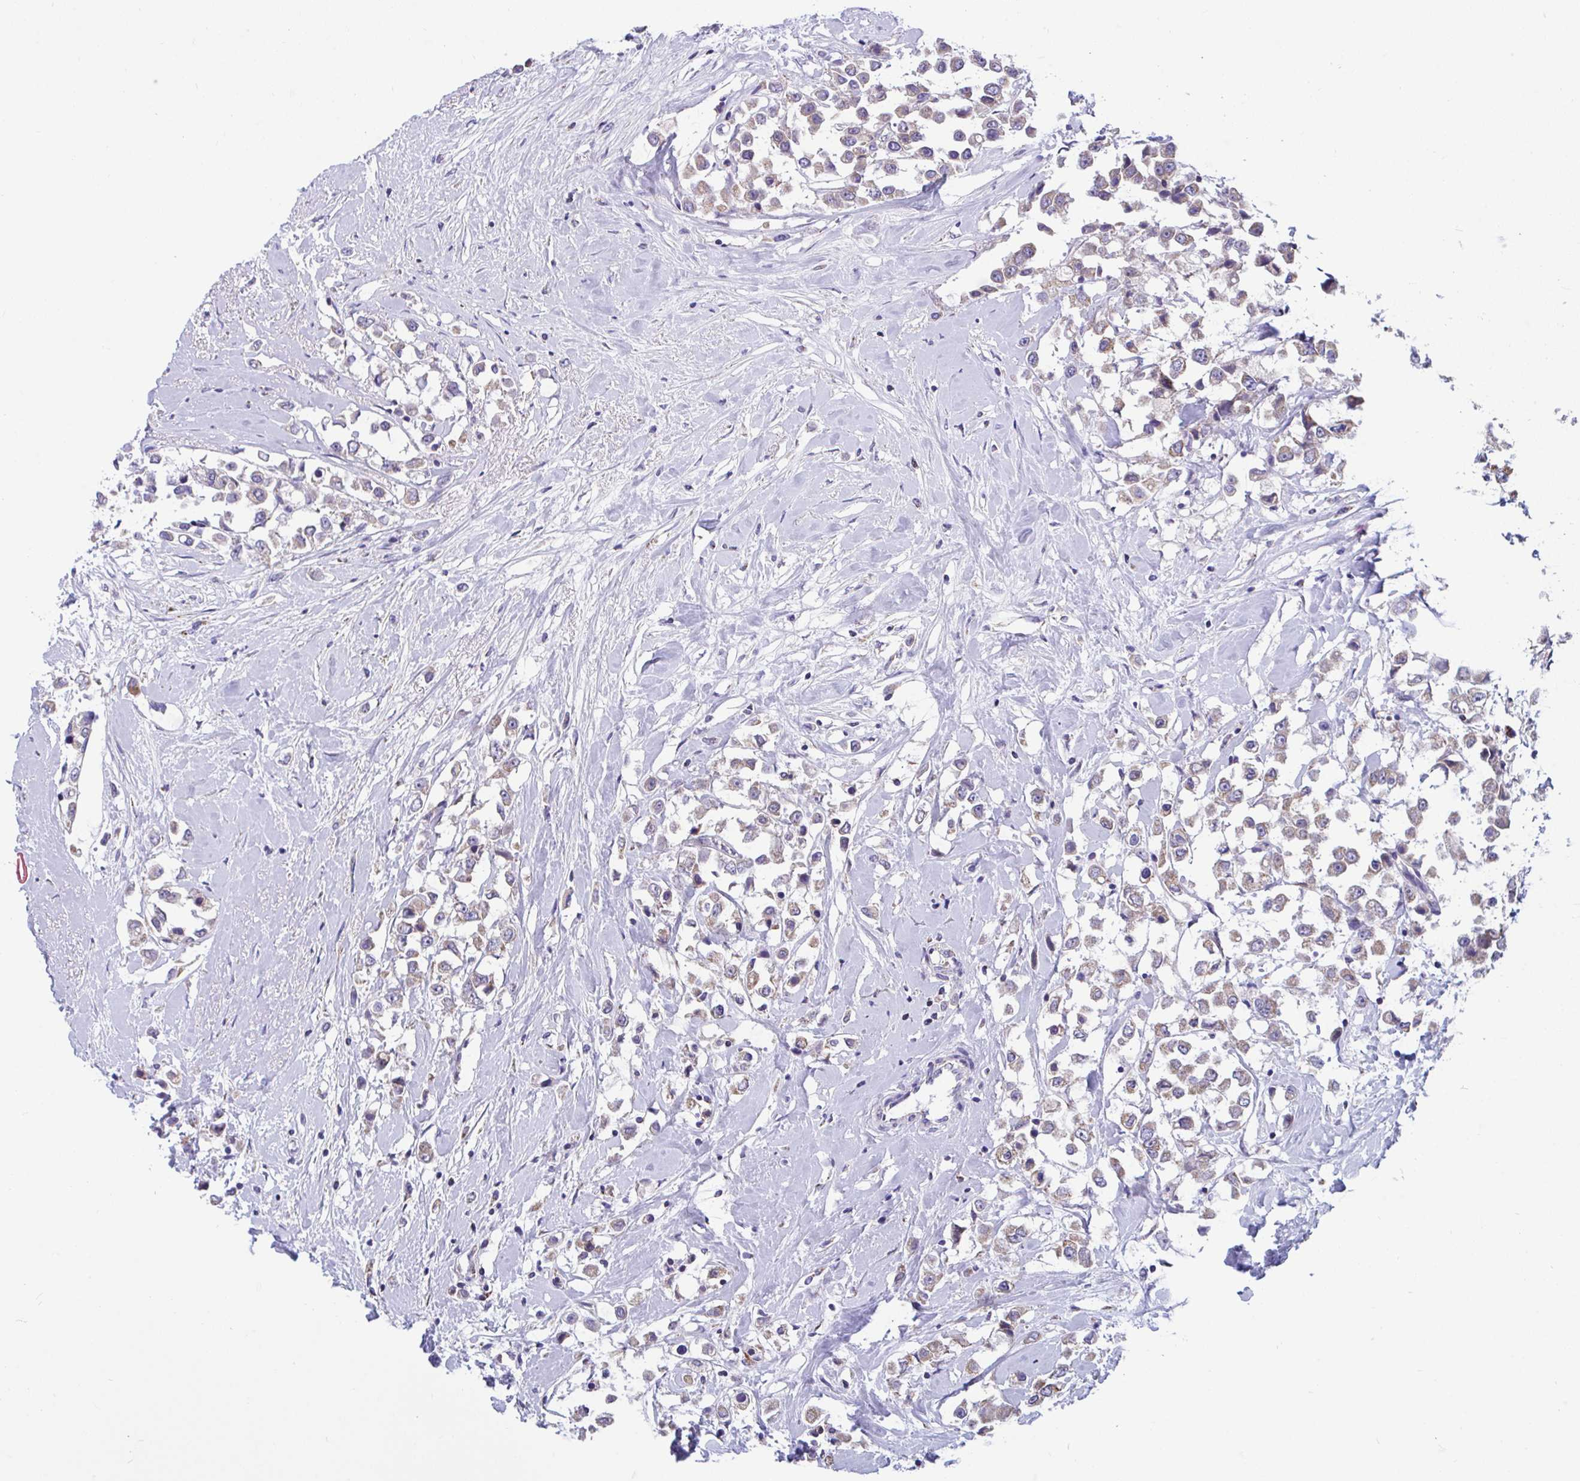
{"staining": {"intensity": "weak", "quantity": "25%-75%", "location": "cytoplasmic/membranous"}, "tissue": "breast cancer", "cell_type": "Tumor cells", "image_type": "cancer", "snomed": [{"axis": "morphology", "description": "Duct carcinoma"}, {"axis": "topography", "description": "Breast"}], "caption": "Protein expression analysis of breast infiltrating ductal carcinoma displays weak cytoplasmic/membranous expression in about 25%-75% of tumor cells. Using DAB (brown) and hematoxylin (blue) stains, captured at high magnification using brightfield microscopy.", "gene": "OR13A1", "patient": {"sex": "female", "age": 61}}